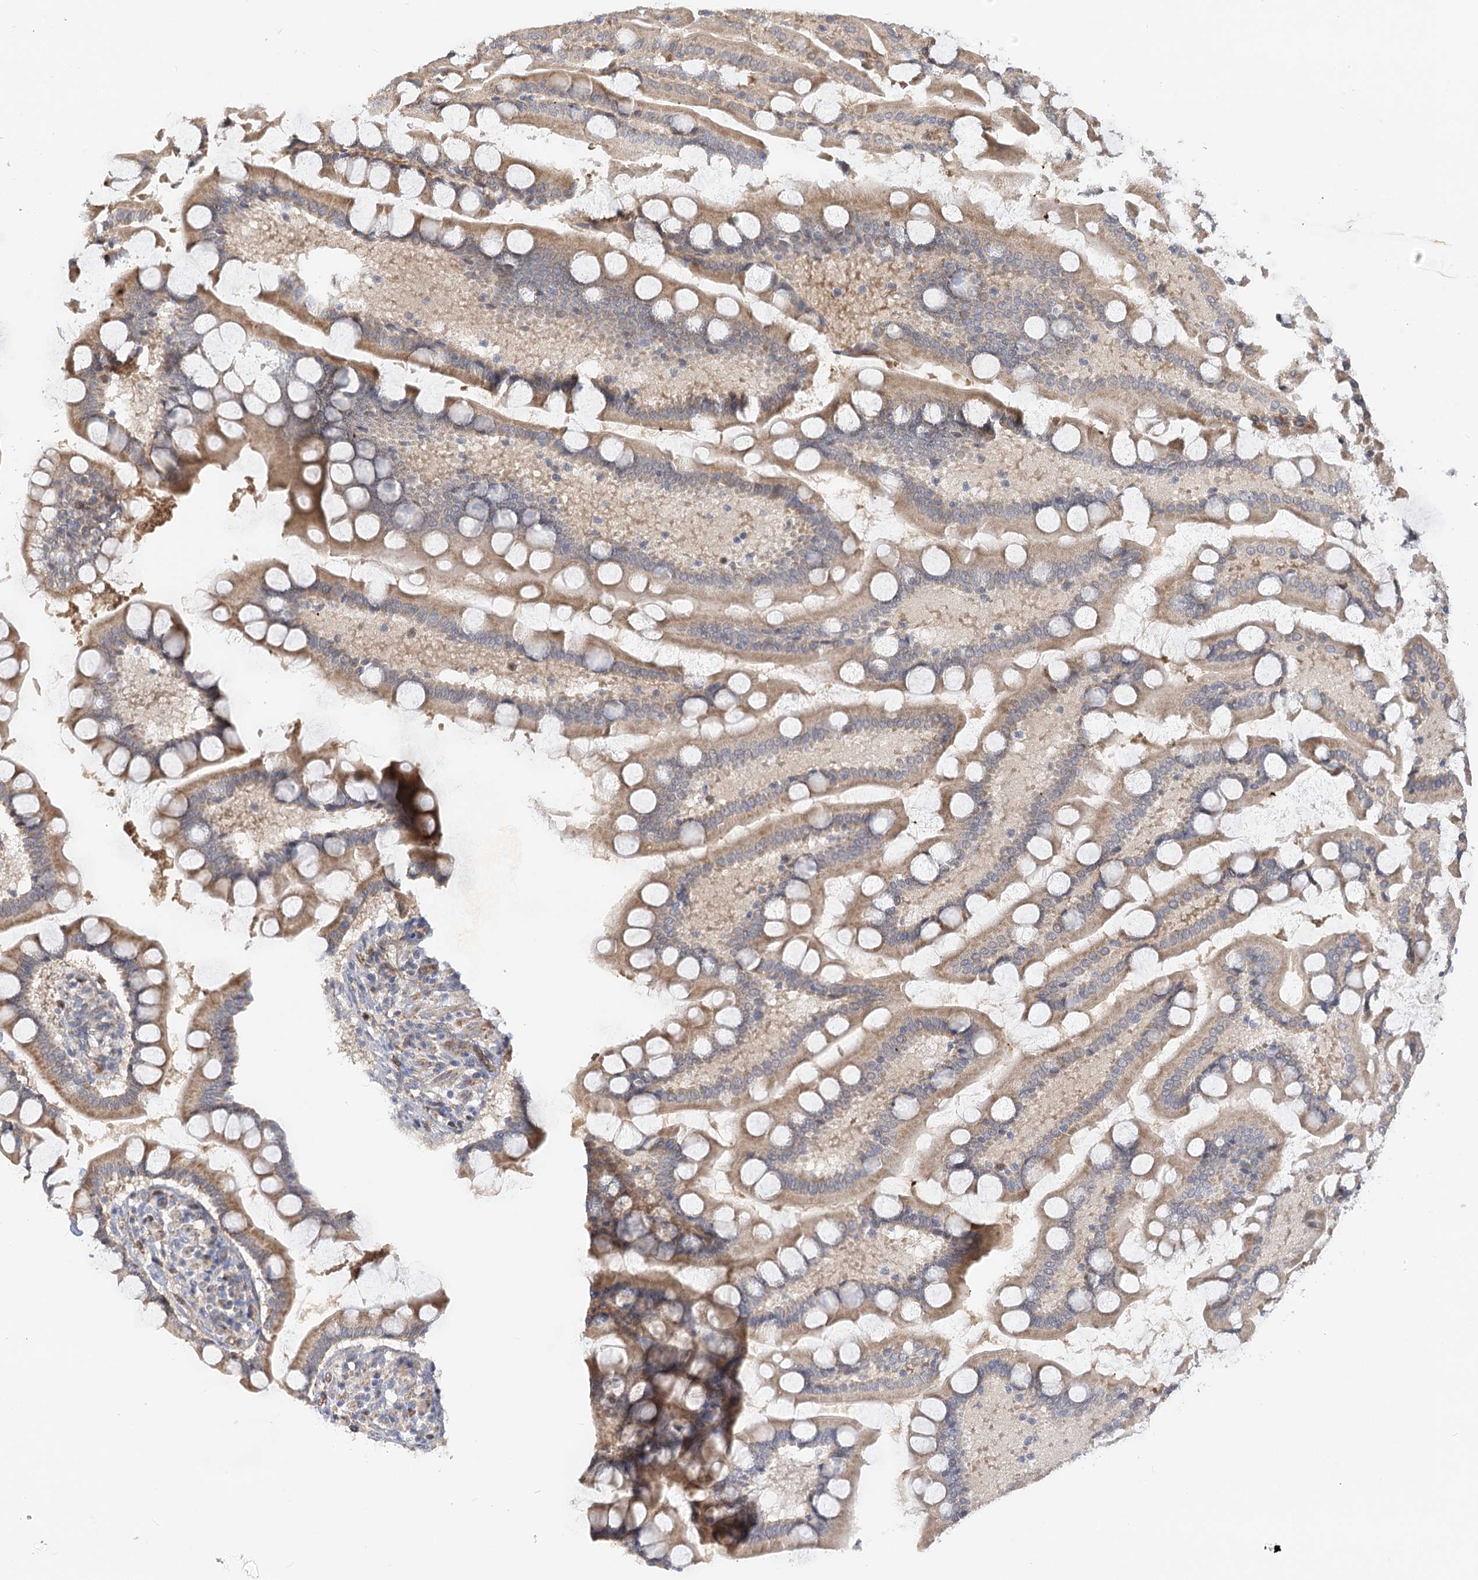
{"staining": {"intensity": "moderate", "quantity": ">75%", "location": "cytoplasmic/membranous"}, "tissue": "small intestine", "cell_type": "Glandular cells", "image_type": "normal", "snomed": [{"axis": "morphology", "description": "Normal tissue, NOS"}, {"axis": "topography", "description": "Small intestine"}], "caption": "Immunohistochemistry histopathology image of unremarkable small intestine: small intestine stained using immunohistochemistry (IHC) exhibits medium levels of moderate protein expression localized specifically in the cytoplasmic/membranous of glandular cells, appearing as a cytoplasmic/membranous brown color.", "gene": "NELL2", "patient": {"sex": "male", "age": 41}}